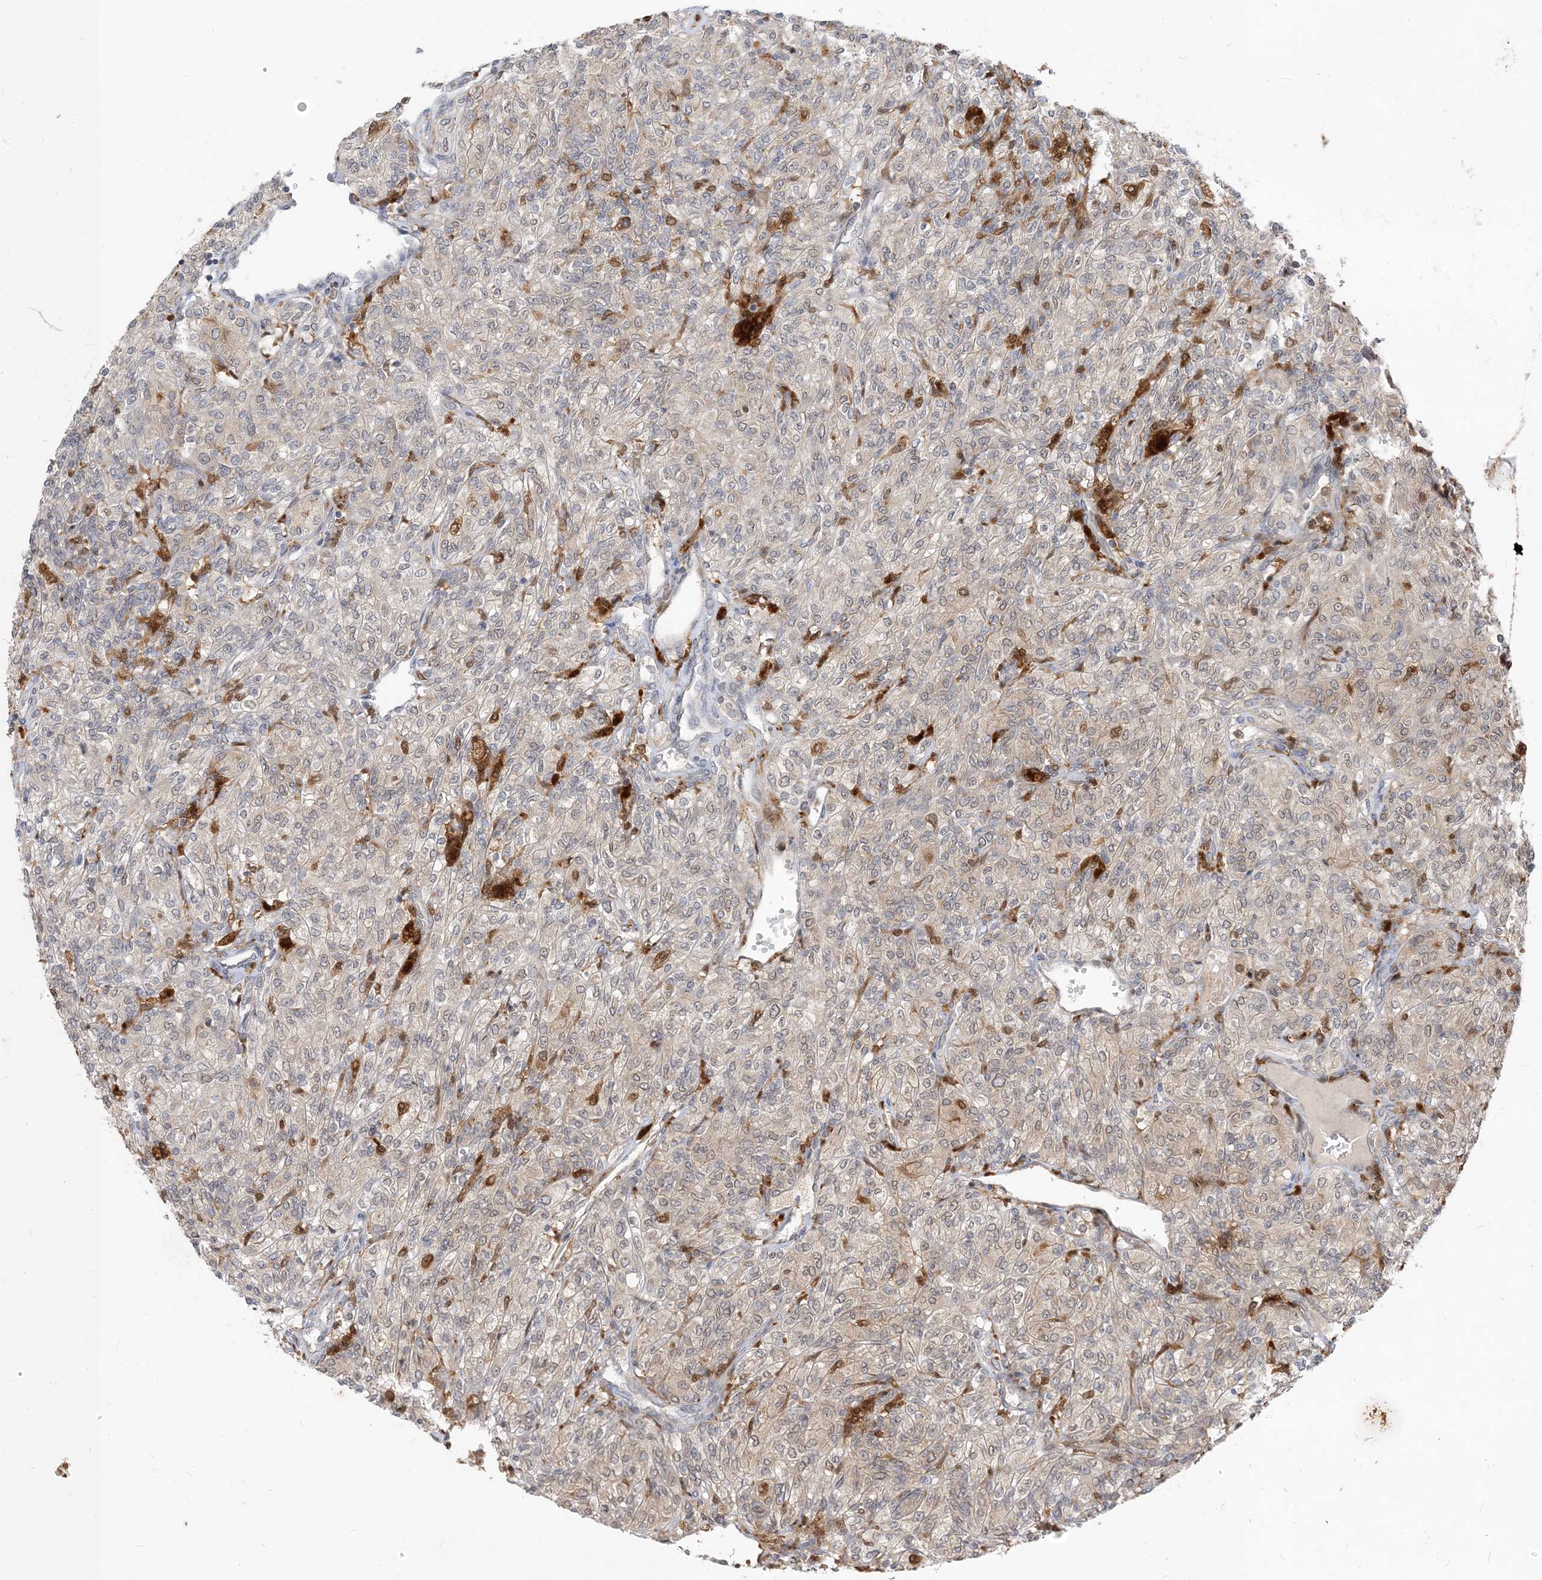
{"staining": {"intensity": "negative", "quantity": "none", "location": "none"}, "tissue": "renal cancer", "cell_type": "Tumor cells", "image_type": "cancer", "snomed": [{"axis": "morphology", "description": "Adenocarcinoma, NOS"}, {"axis": "topography", "description": "Kidney"}], "caption": "The histopathology image shows no significant expression in tumor cells of renal adenocarcinoma. Brightfield microscopy of immunohistochemistry (IHC) stained with DAB (brown) and hematoxylin (blue), captured at high magnification.", "gene": "NAGK", "patient": {"sex": "male", "age": 77}}